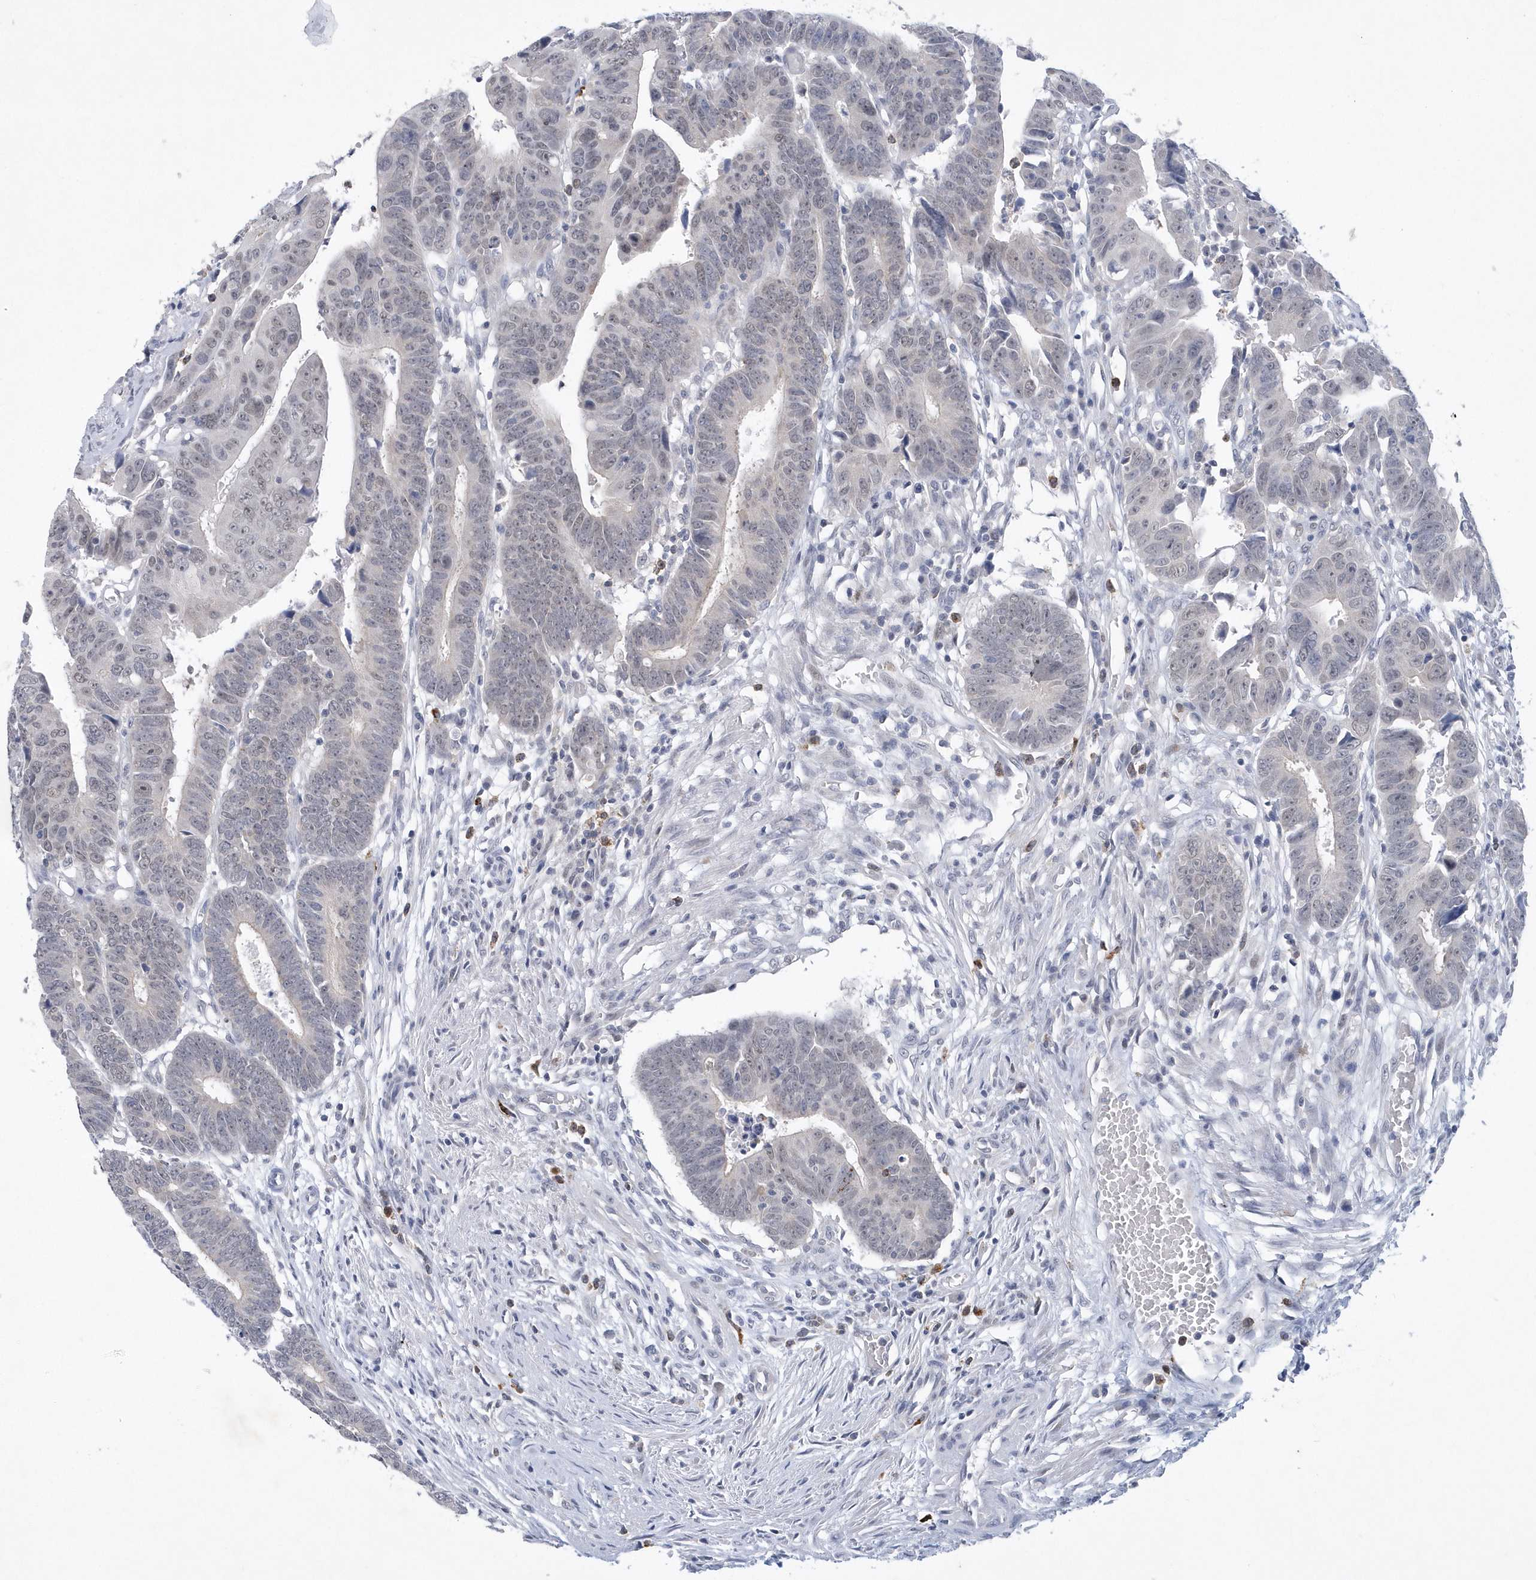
{"staining": {"intensity": "weak", "quantity": "<25%", "location": "nuclear"}, "tissue": "colorectal cancer", "cell_type": "Tumor cells", "image_type": "cancer", "snomed": [{"axis": "morphology", "description": "Adenocarcinoma, NOS"}, {"axis": "topography", "description": "Rectum"}], "caption": "This is an immunohistochemistry image of colorectal cancer (adenocarcinoma). There is no staining in tumor cells.", "gene": "SRGAP3", "patient": {"sex": "female", "age": 65}}